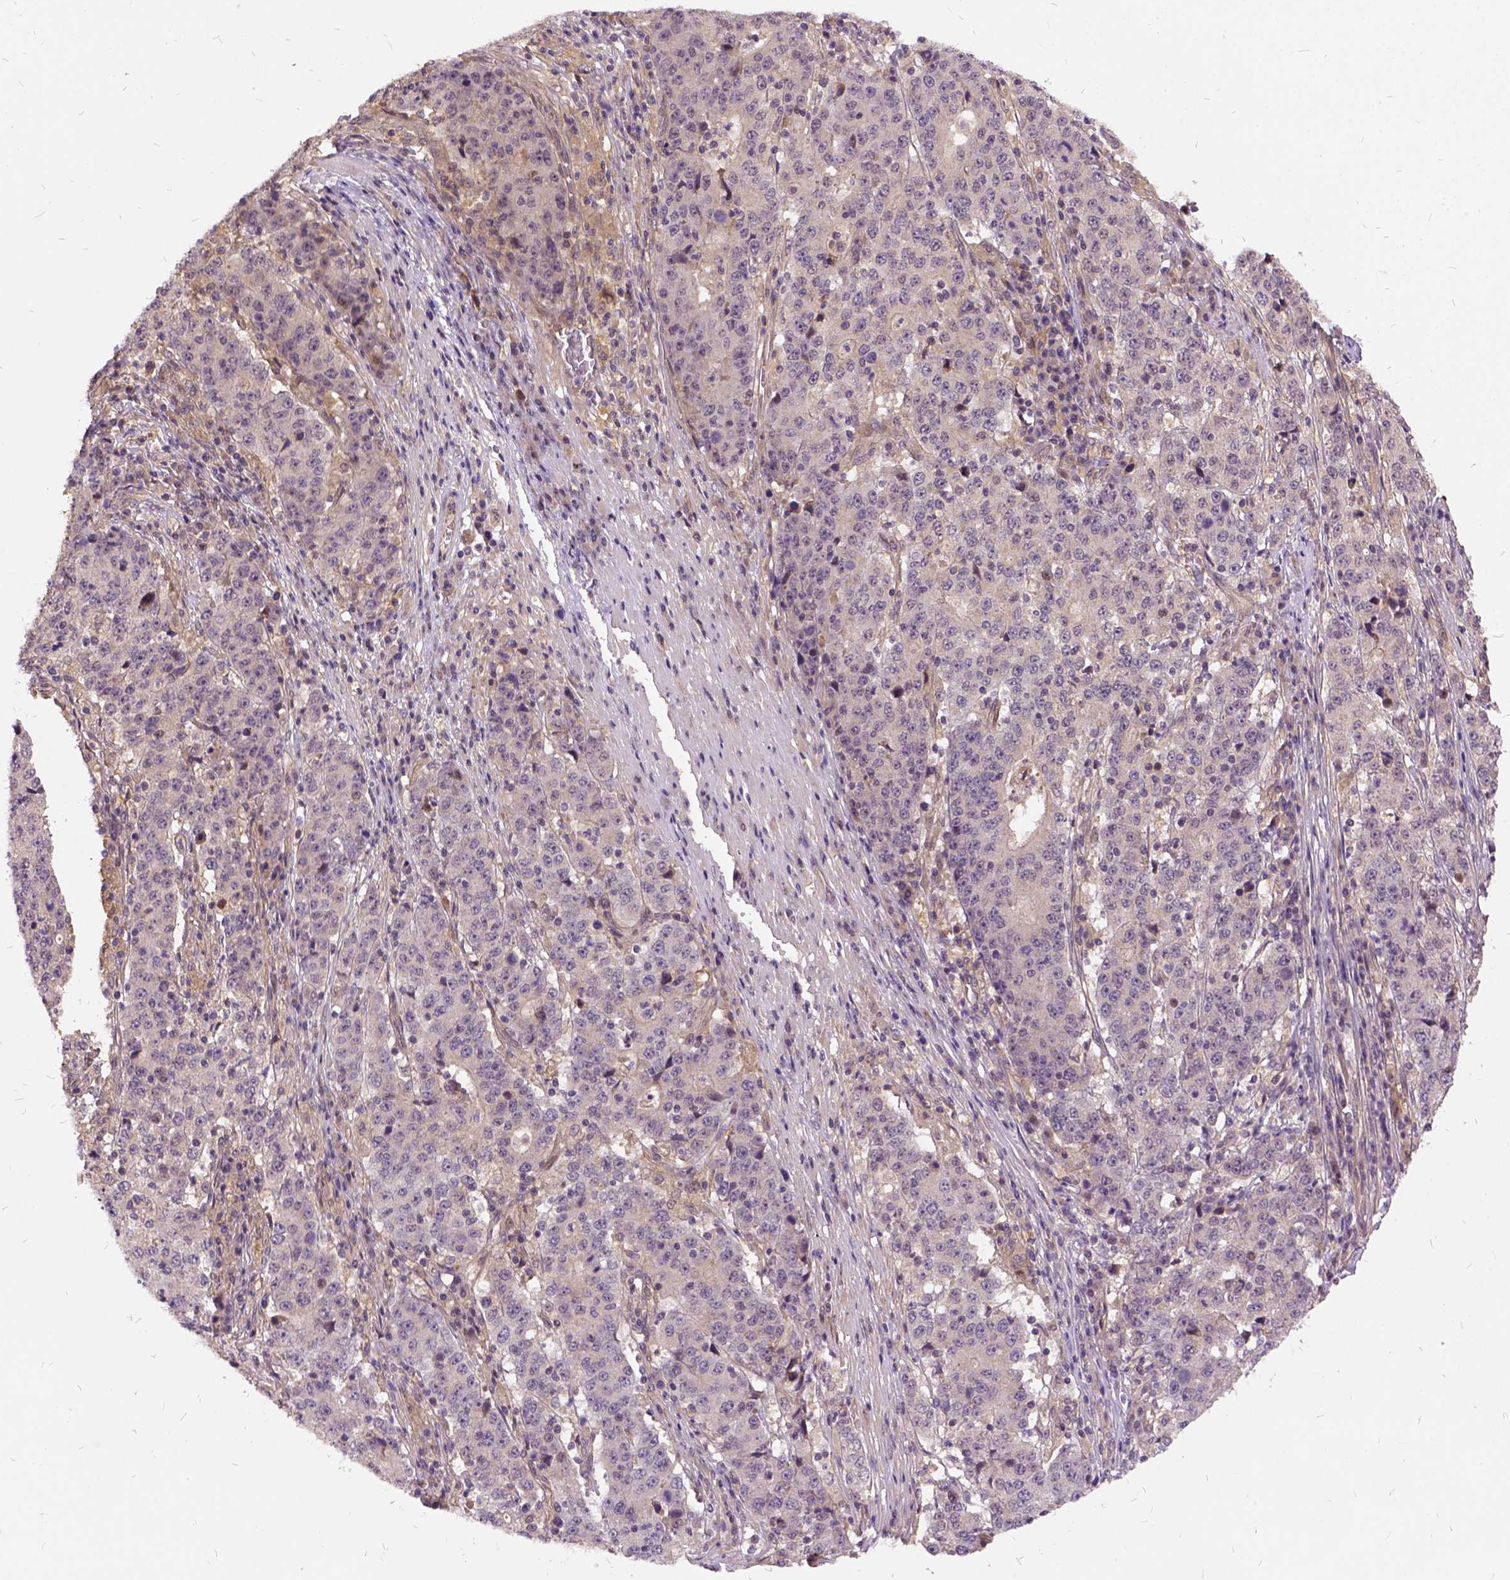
{"staining": {"intensity": "weak", "quantity": "25%-75%", "location": "cytoplasmic/membranous"}, "tissue": "stomach cancer", "cell_type": "Tumor cells", "image_type": "cancer", "snomed": [{"axis": "morphology", "description": "Adenocarcinoma, NOS"}, {"axis": "topography", "description": "Stomach"}], "caption": "Stomach cancer (adenocarcinoma) was stained to show a protein in brown. There is low levels of weak cytoplasmic/membranous expression in about 25%-75% of tumor cells. The staining is performed using DAB brown chromogen to label protein expression. The nuclei are counter-stained blue using hematoxylin.", "gene": "ILRUN", "patient": {"sex": "male", "age": 59}}